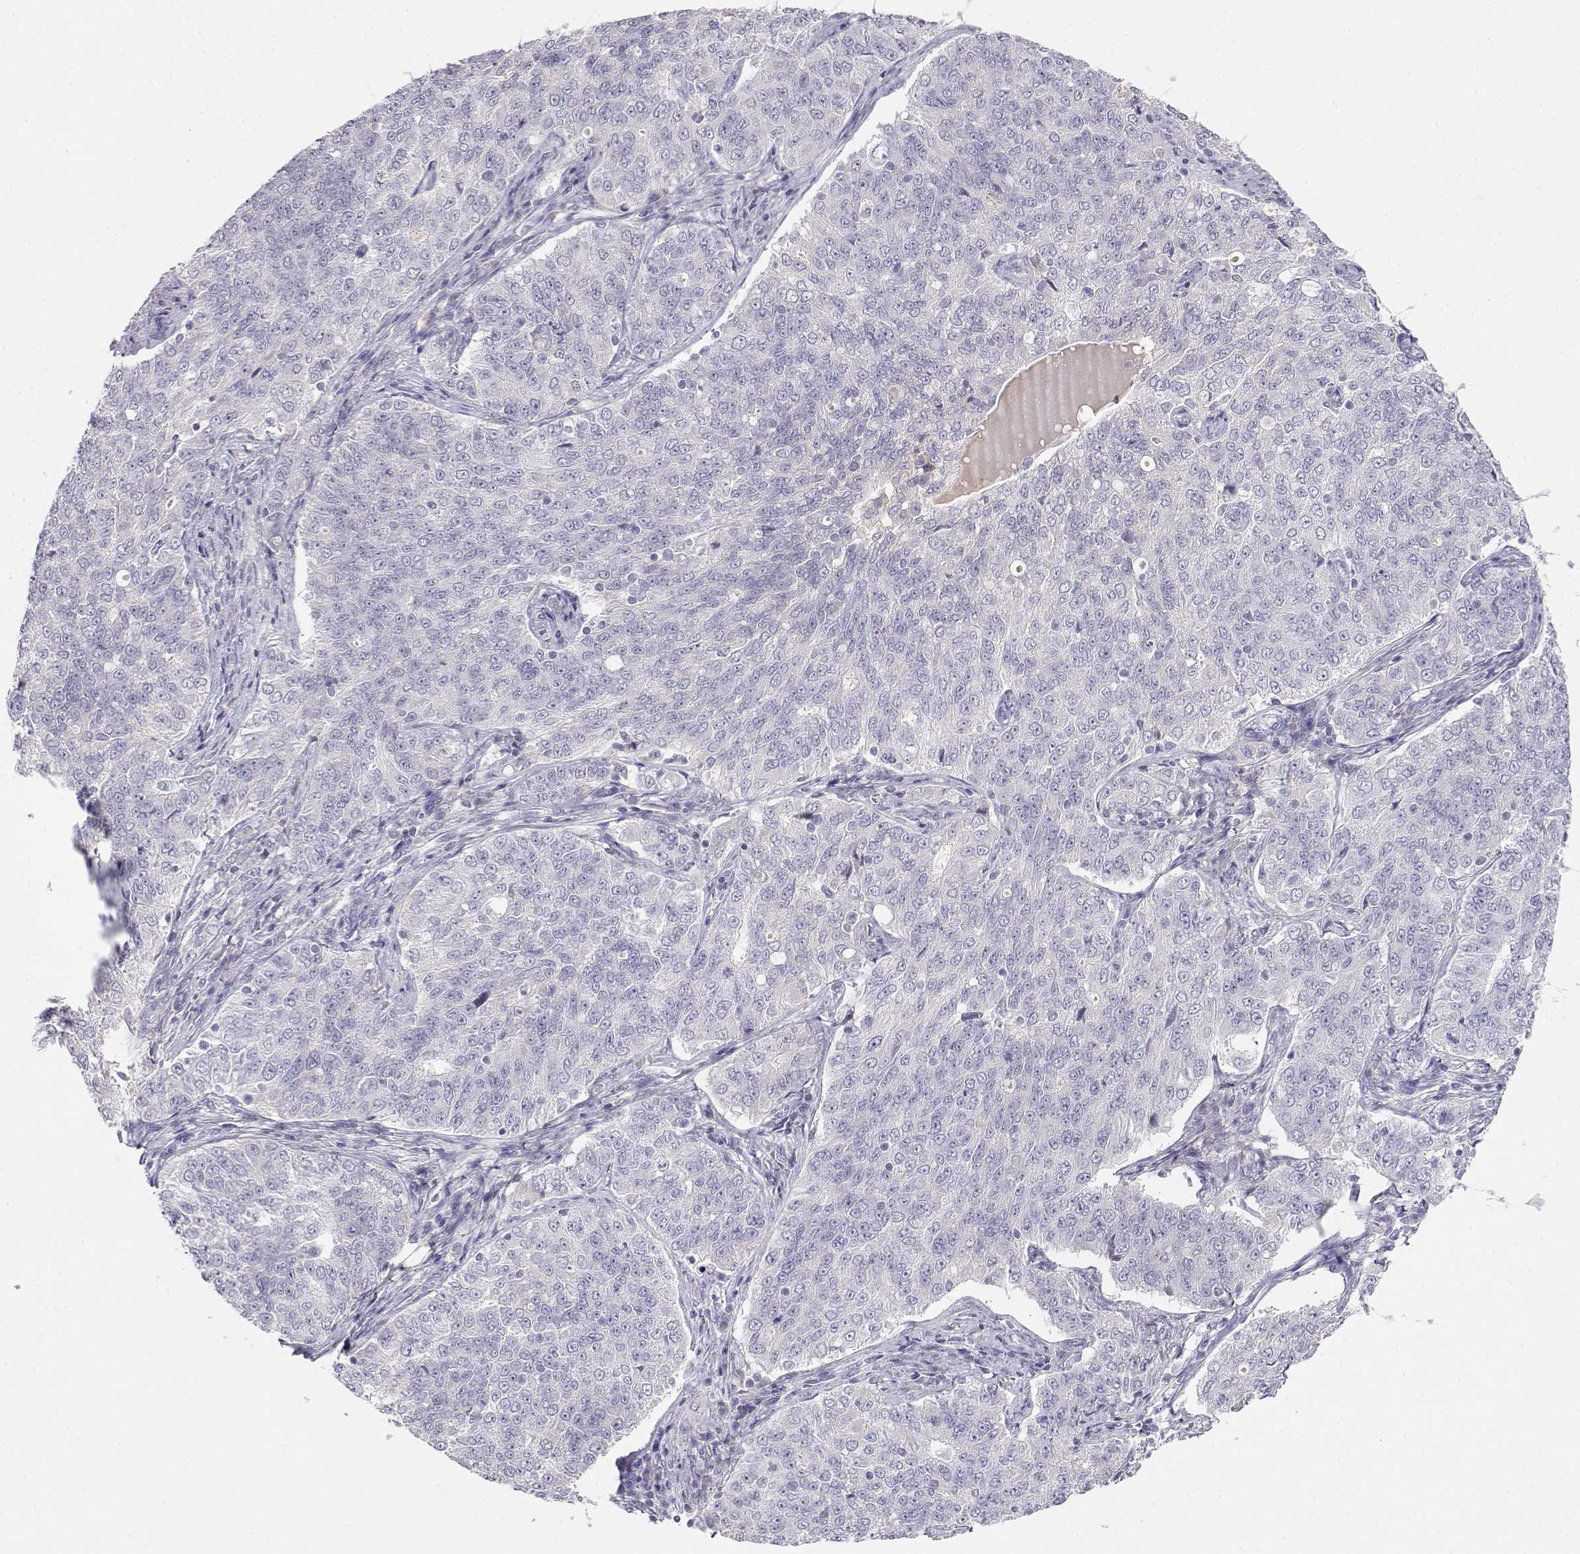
{"staining": {"intensity": "negative", "quantity": "none", "location": "none"}, "tissue": "endometrial cancer", "cell_type": "Tumor cells", "image_type": "cancer", "snomed": [{"axis": "morphology", "description": "Adenocarcinoma, NOS"}, {"axis": "topography", "description": "Endometrium"}], "caption": "Human endometrial cancer stained for a protein using immunohistochemistry reveals no expression in tumor cells.", "gene": "GPR174", "patient": {"sex": "female", "age": 43}}